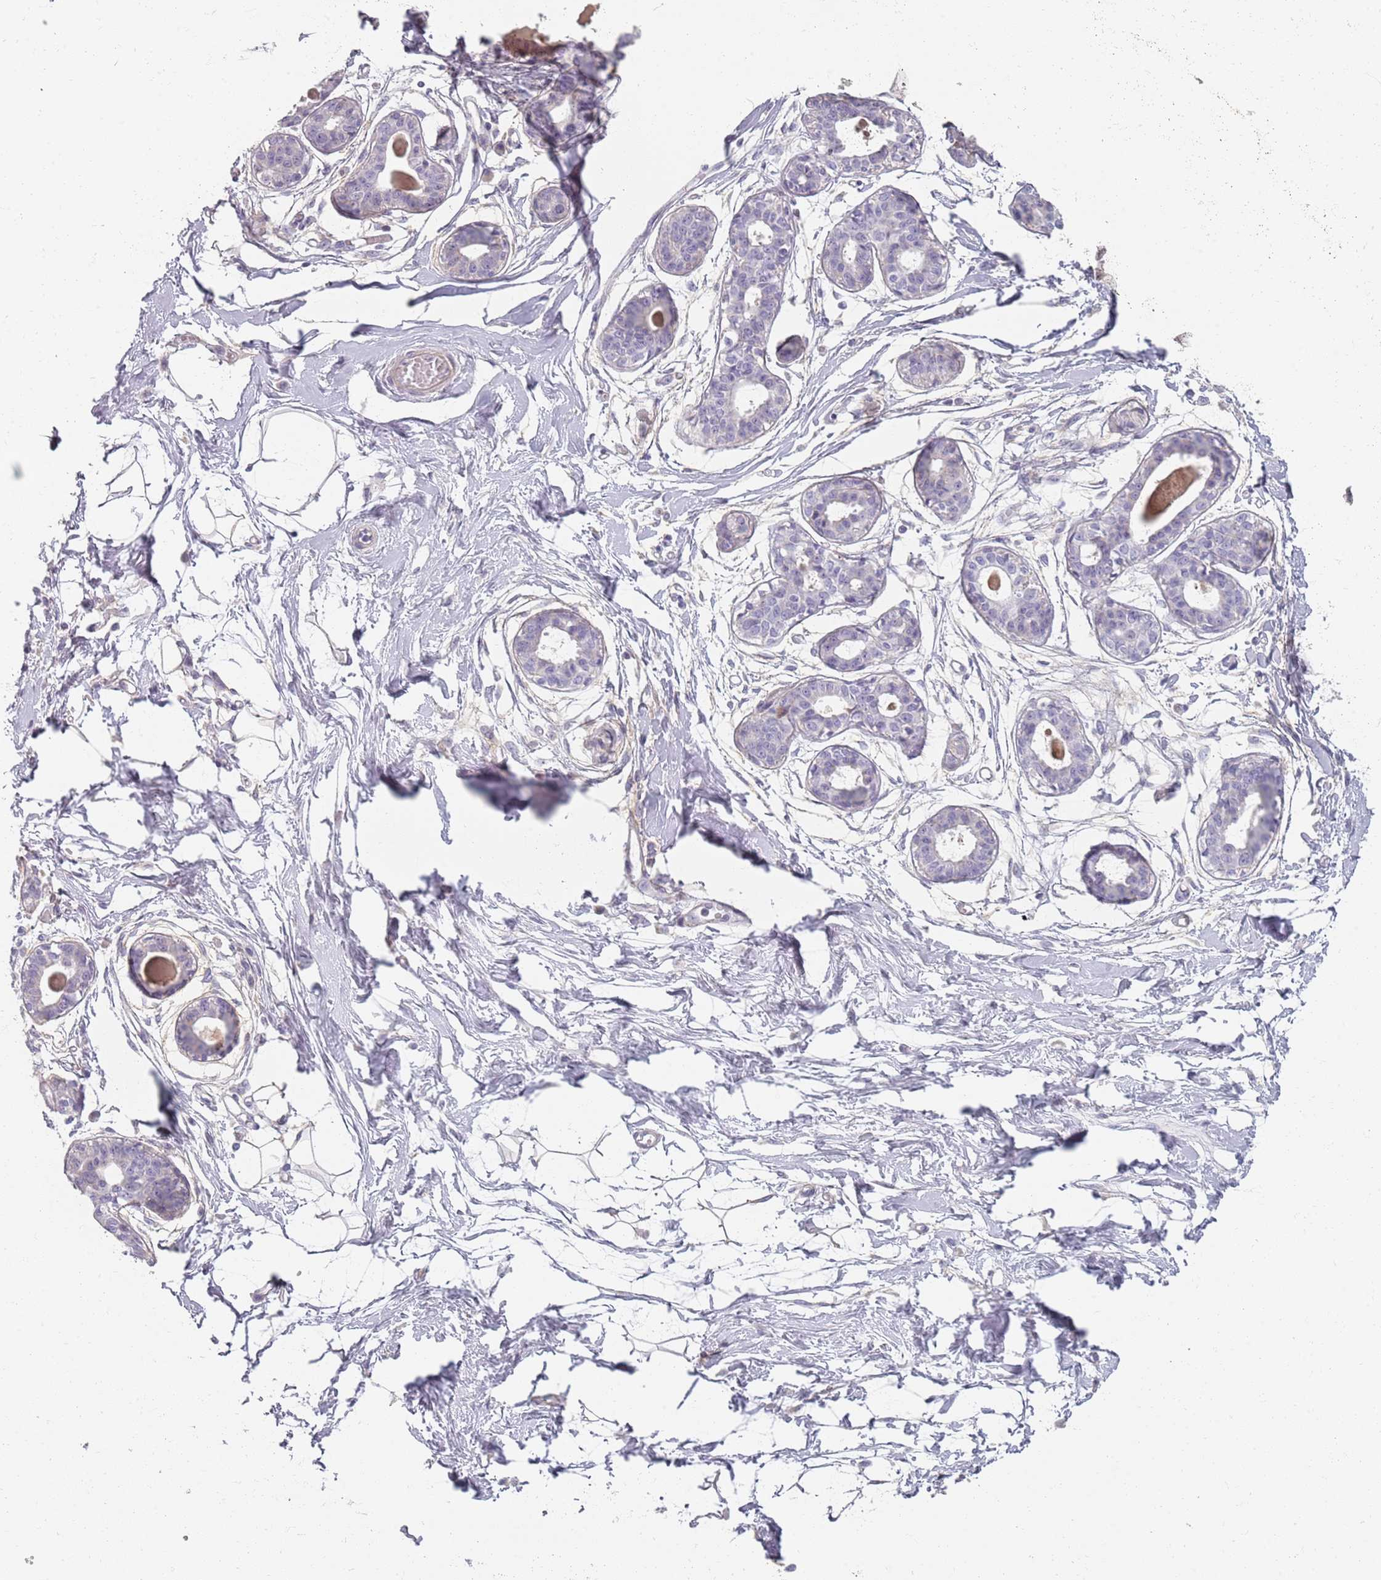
{"staining": {"intensity": "negative", "quantity": "none", "location": "none"}, "tissue": "breast", "cell_type": "Adipocytes", "image_type": "normal", "snomed": [{"axis": "morphology", "description": "Normal tissue, NOS"}, {"axis": "topography", "description": "Breast"}], "caption": "The micrograph displays no significant staining in adipocytes of breast. The staining is performed using DAB (3,3'-diaminobenzidine) brown chromogen with nuclei counter-stained in using hematoxylin.", "gene": "SYNGR3", "patient": {"sex": "female", "age": 45}}